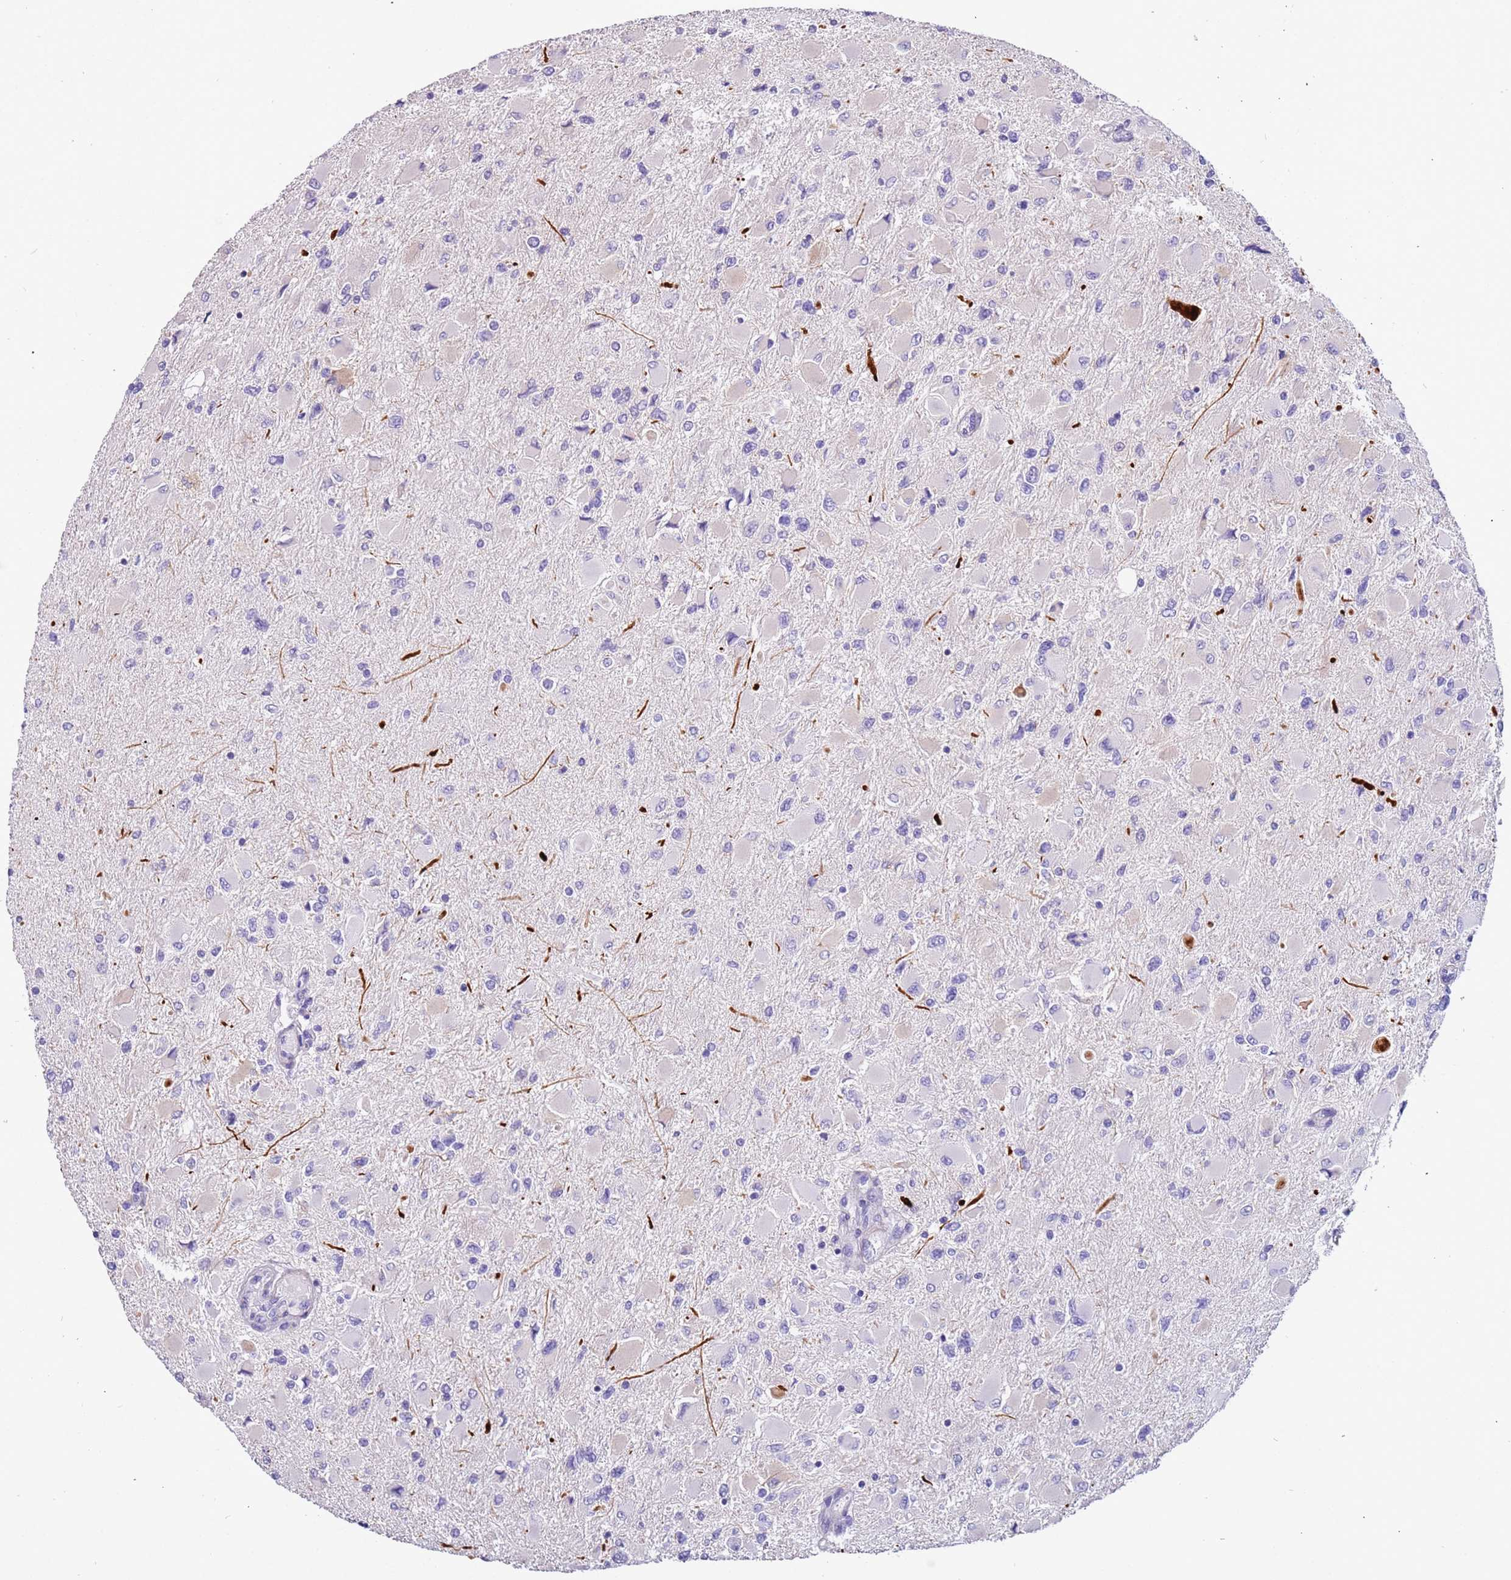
{"staining": {"intensity": "negative", "quantity": "none", "location": "none"}, "tissue": "glioma", "cell_type": "Tumor cells", "image_type": "cancer", "snomed": [{"axis": "morphology", "description": "Glioma, malignant, High grade"}, {"axis": "topography", "description": "Cerebral cortex"}], "caption": "Glioma was stained to show a protein in brown. There is no significant staining in tumor cells.", "gene": "PCGF2", "patient": {"sex": "female", "age": 36}}